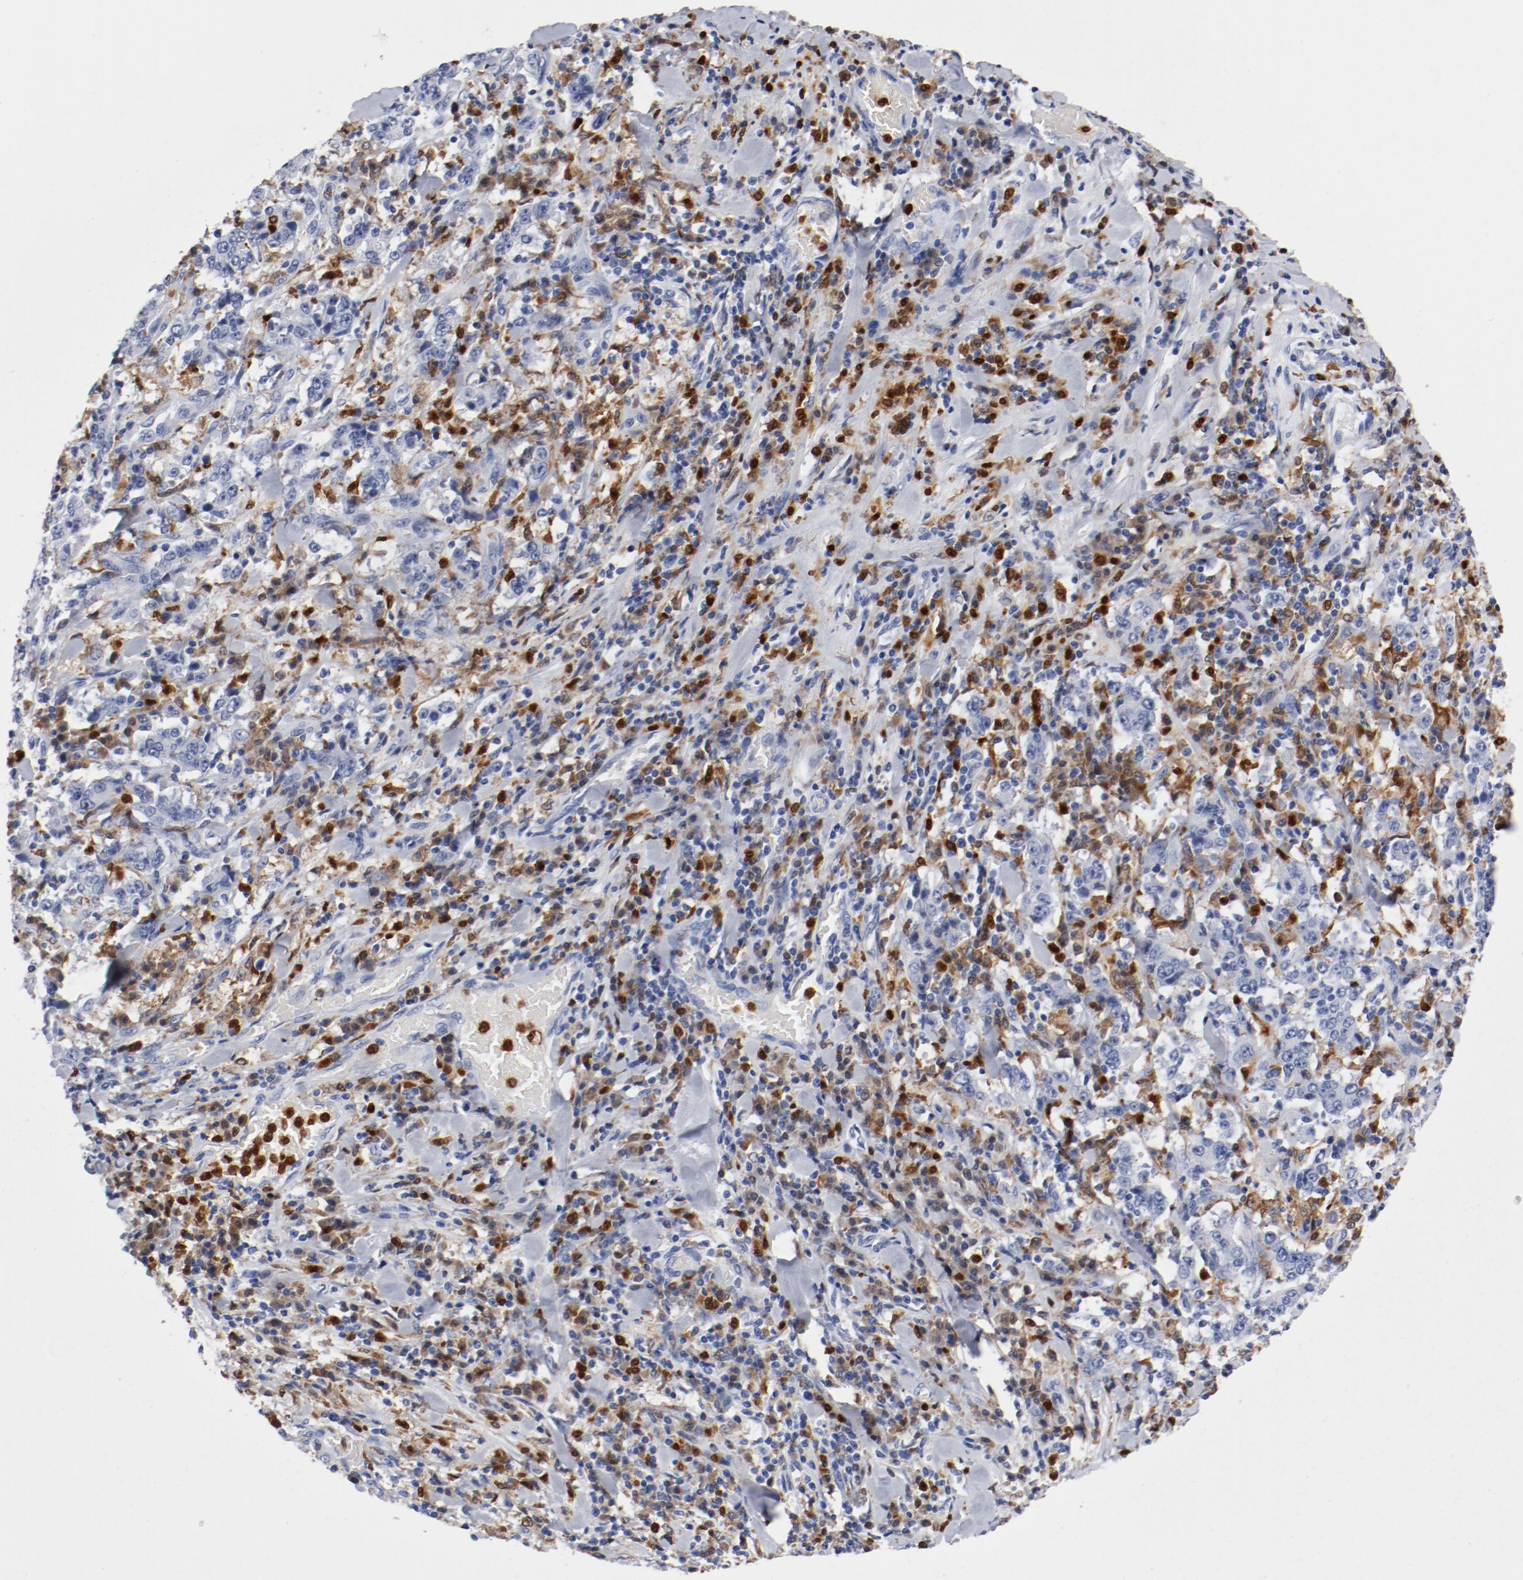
{"staining": {"intensity": "negative", "quantity": "none", "location": "none"}, "tissue": "stomach cancer", "cell_type": "Tumor cells", "image_type": "cancer", "snomed": [{"axis": "morphology", "description": "Normal tissue, NOS"}, {"axis": "morphology", "description": "Adenocarcinoma, NOS"}, {"axis": "topography", "description": "Stomach, upper"}, {"axis": "topography", "description": "Stomach"}], "caption": "High magnification brightfield microscopy of adenocarcinoma (stomach) stained with DAB (3,3'-diaminobenzidine) (brown) and counterstained with hematoxylin (blue): tumor cells show no significant staining. (DAB (3,3'-diaminobenzidine) IHC with hematoxylin counter stain).", "gene": "NCF1", "patient": {"sex": "male", "age": 59}}